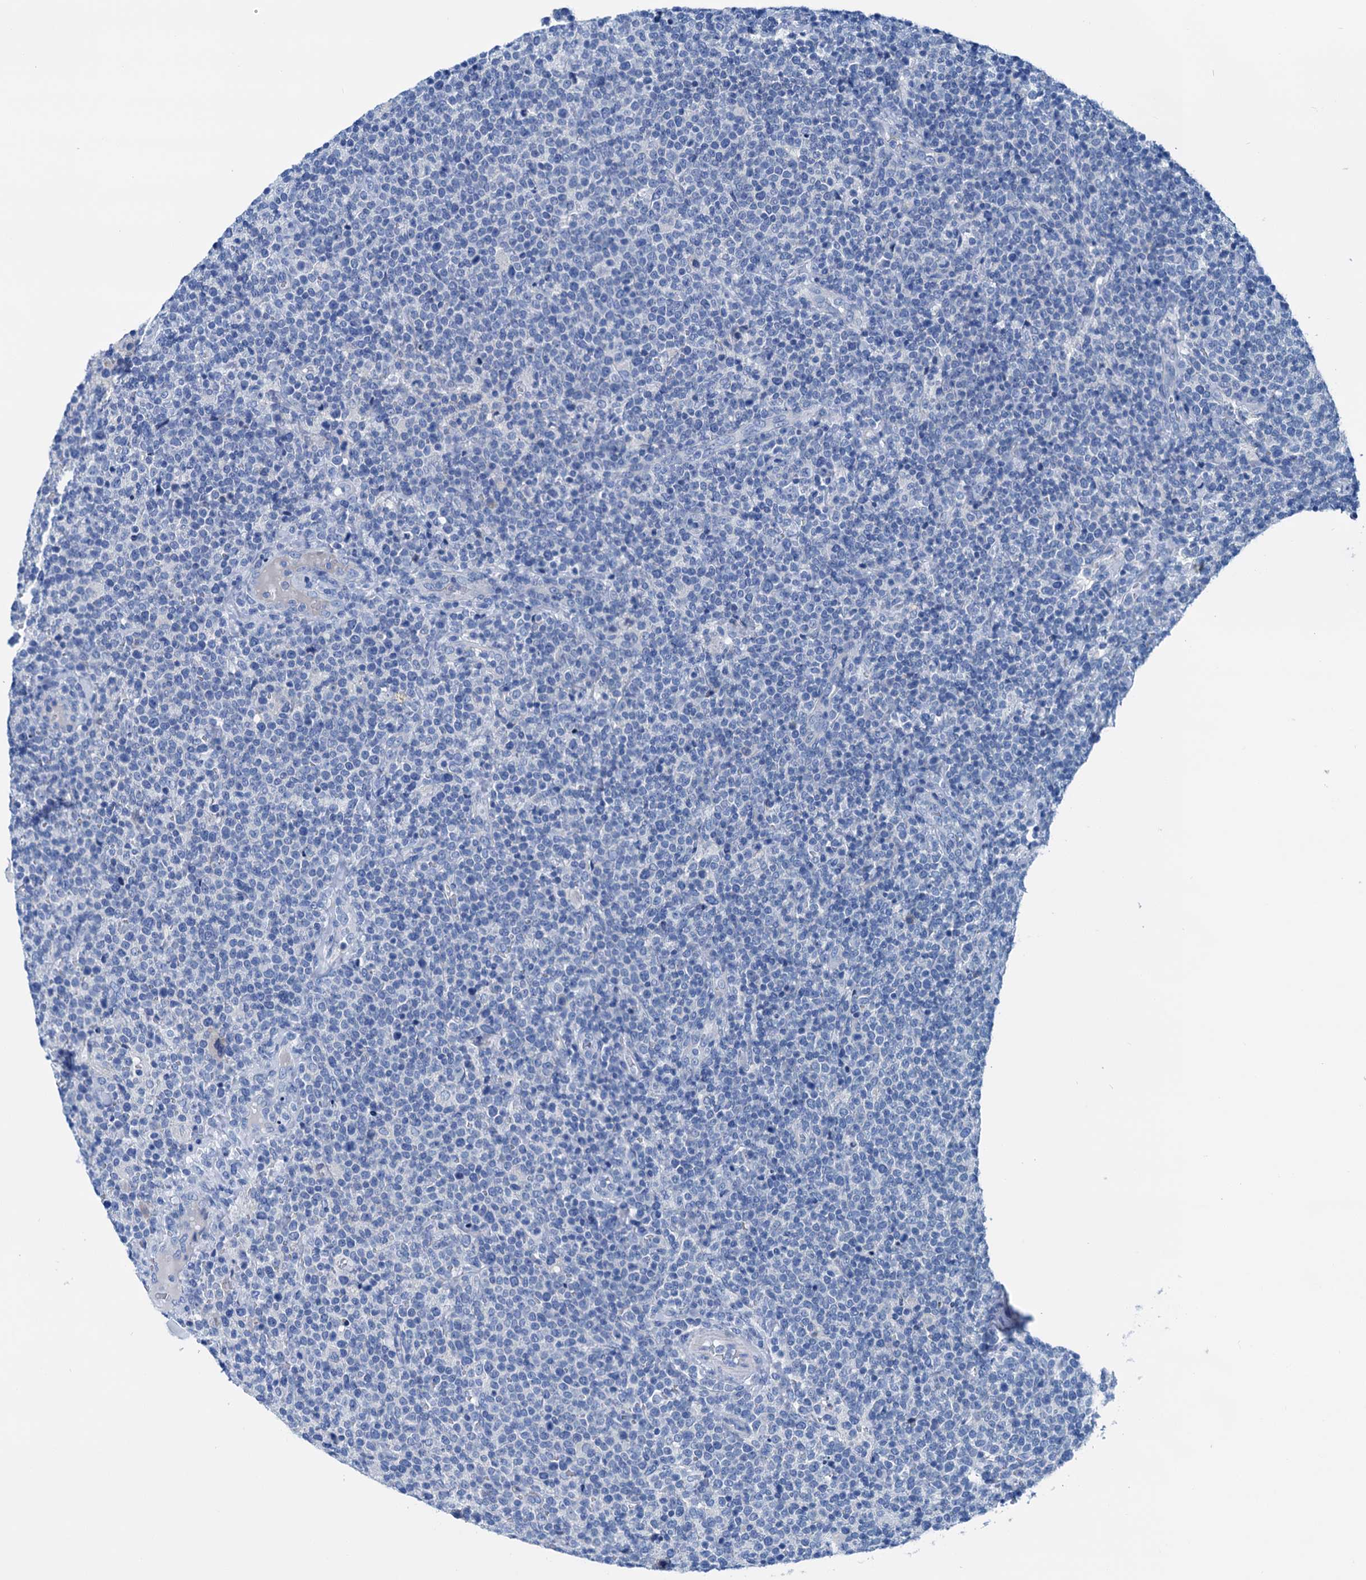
{"staining": {"intensity": "negative", "quantity": "none", "location": "none"}, "tissue": "lymphoma", "cell_type": "Tumor cells", "image_type": "cancer", "snomed": [{"axis": "morphology", "description": "Malignant lymphoma, non-Hodgkin's type, High grade"}, {"axis": "topography", "description": "Lymph node"}], "caption": "Immunohistochemical staining of malignant lymphoma, non-Hodgkin's type (high-grade) displays no significant staining in tumor cells. Nuclei are stained in blue.", "gene": "KNDC1", "patient": {"sex": "male", "age": 61}}